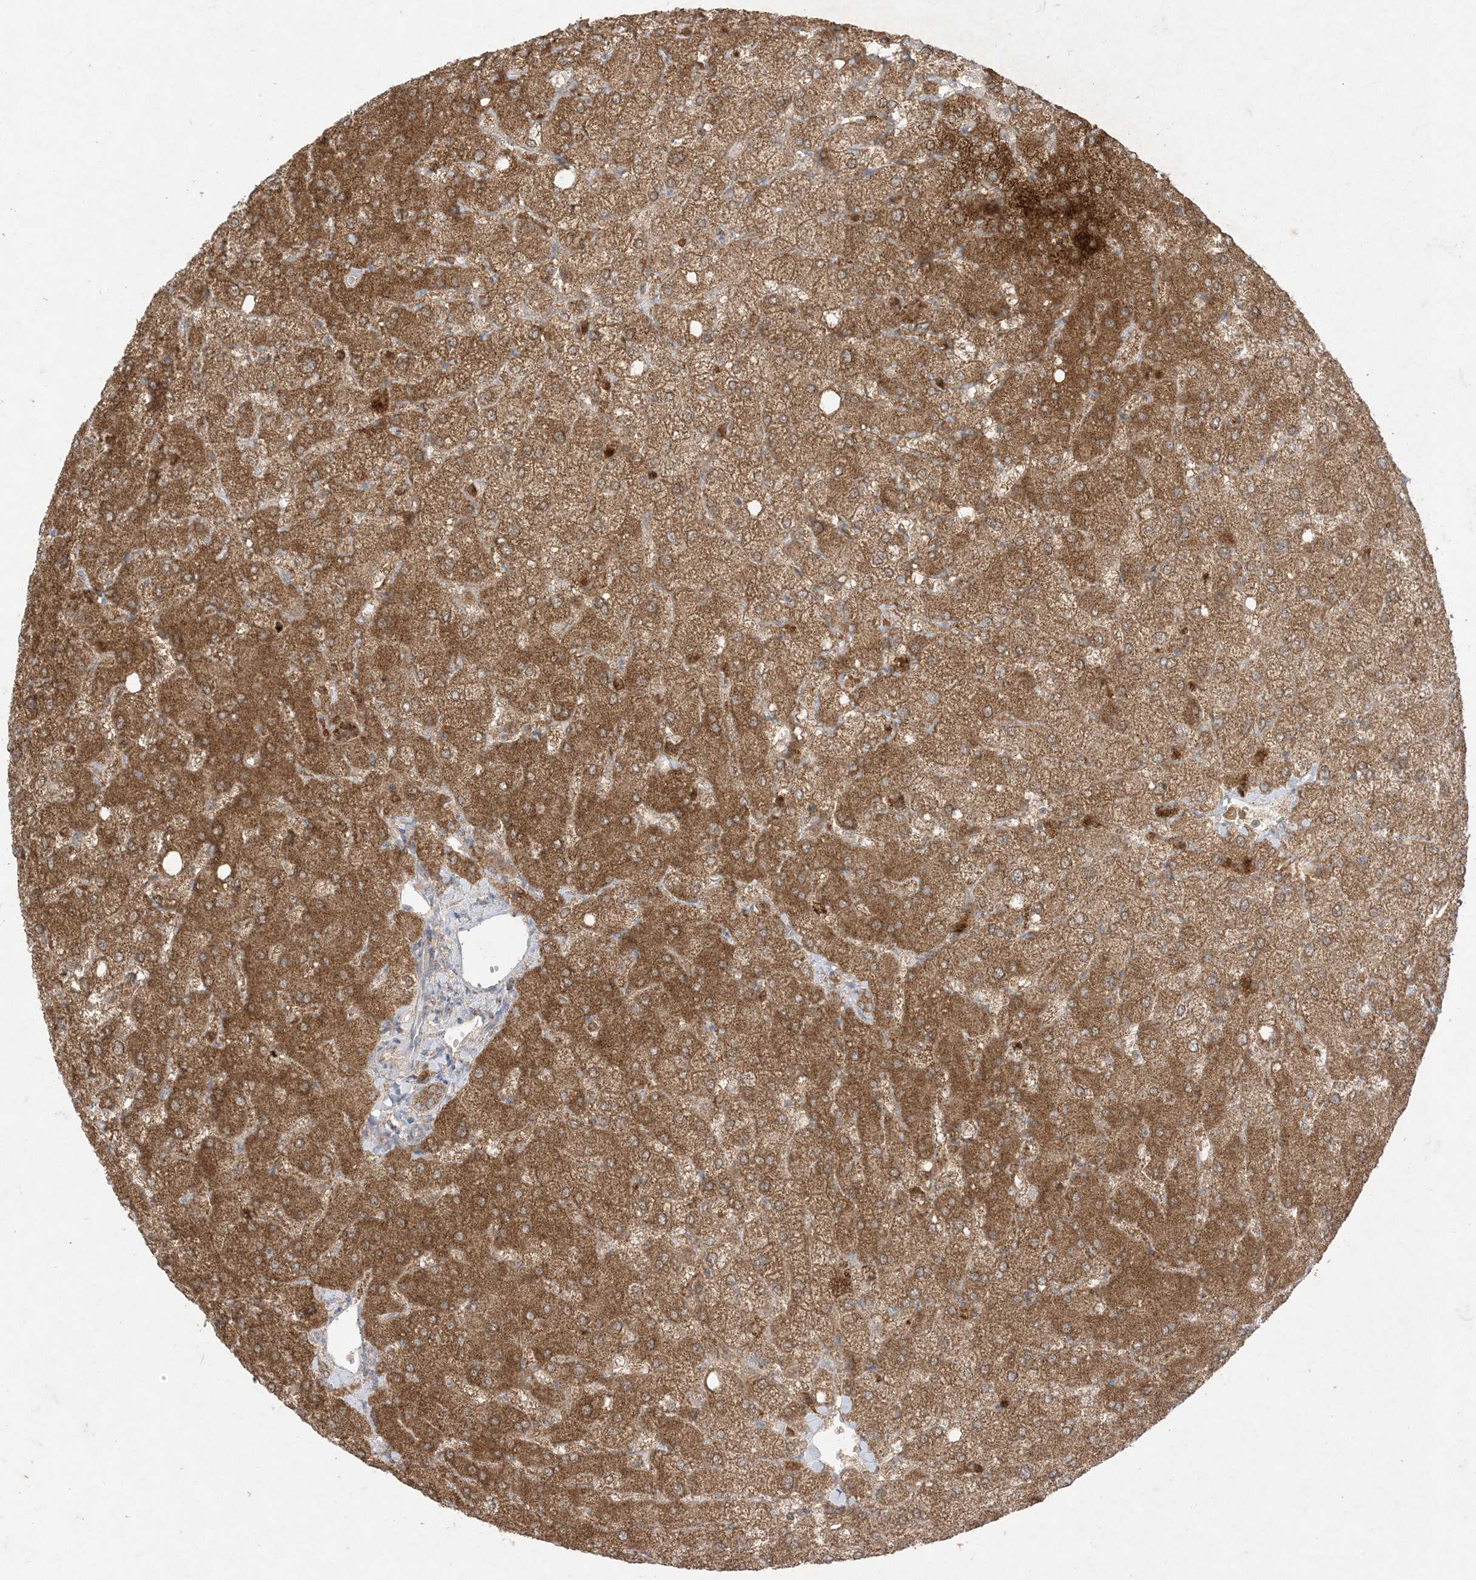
{"staining": {"intensity": "moderate", "quantity": ">75%", "location": "cytoplasmic/membranous"}, "tissue": "liver", "cell_type": "Cholangiocytes", "image_type": "normal", "snomed": [{"axis": "morphology", "description": "Normal tissue, NOS"}, {"axis": "topography", "description": "Liver"}], "caption": "The micrograph shows staining of normal liver, revealing moderate cytoplasmic/membranous protein expression (brown color) within cholangiocytes. (IHC, brightfield microscopy, high magnification).", "gene": "UBE2C", "patient": {"sex": "female", "age": 54}}